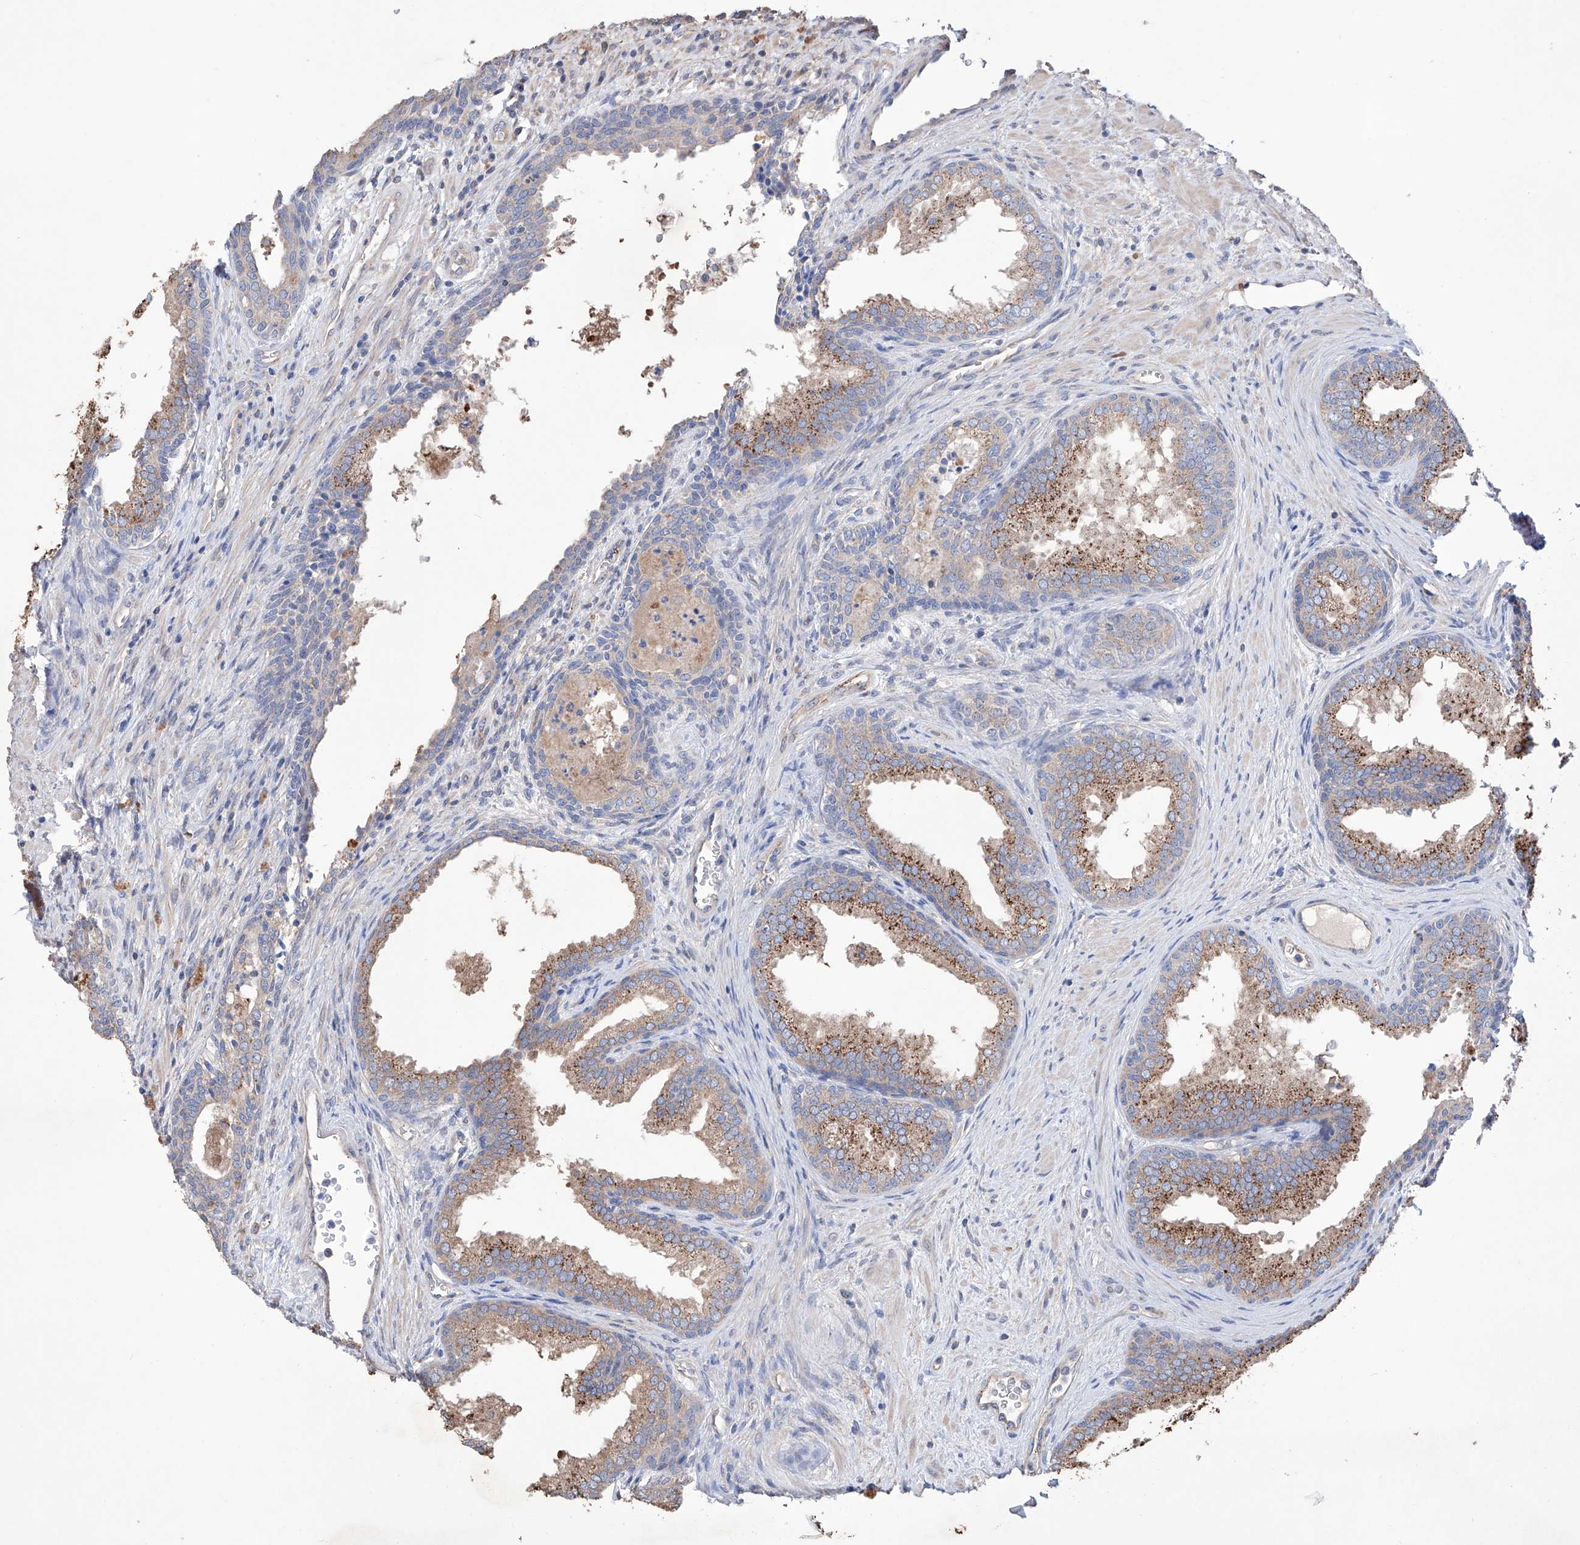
{"staining": {"intensity": "moderate", "quantity": "25%-75%", "location": "cytoplasmic/membranous"}, "tissue": "prostate", "cell_type": "Glandular cells", "image_type": "normal", "snomed": [{"axis": "morphology", "description": "Normal tissue, NOS"}, {"axis": "topography", "description": "Prostate"}], "caption": "DAB (3,3'-diaminobenzidine) immunohistochemical staining of benign human prostate reveals moderate cytoplasmic/membranous protein staining in about 25%-75% of glandular cells. The protein is shown in brown color, while the nuclei are stained blue.", "gene": "AFG1L", "patient": {"sex": "male", "age": 76}}